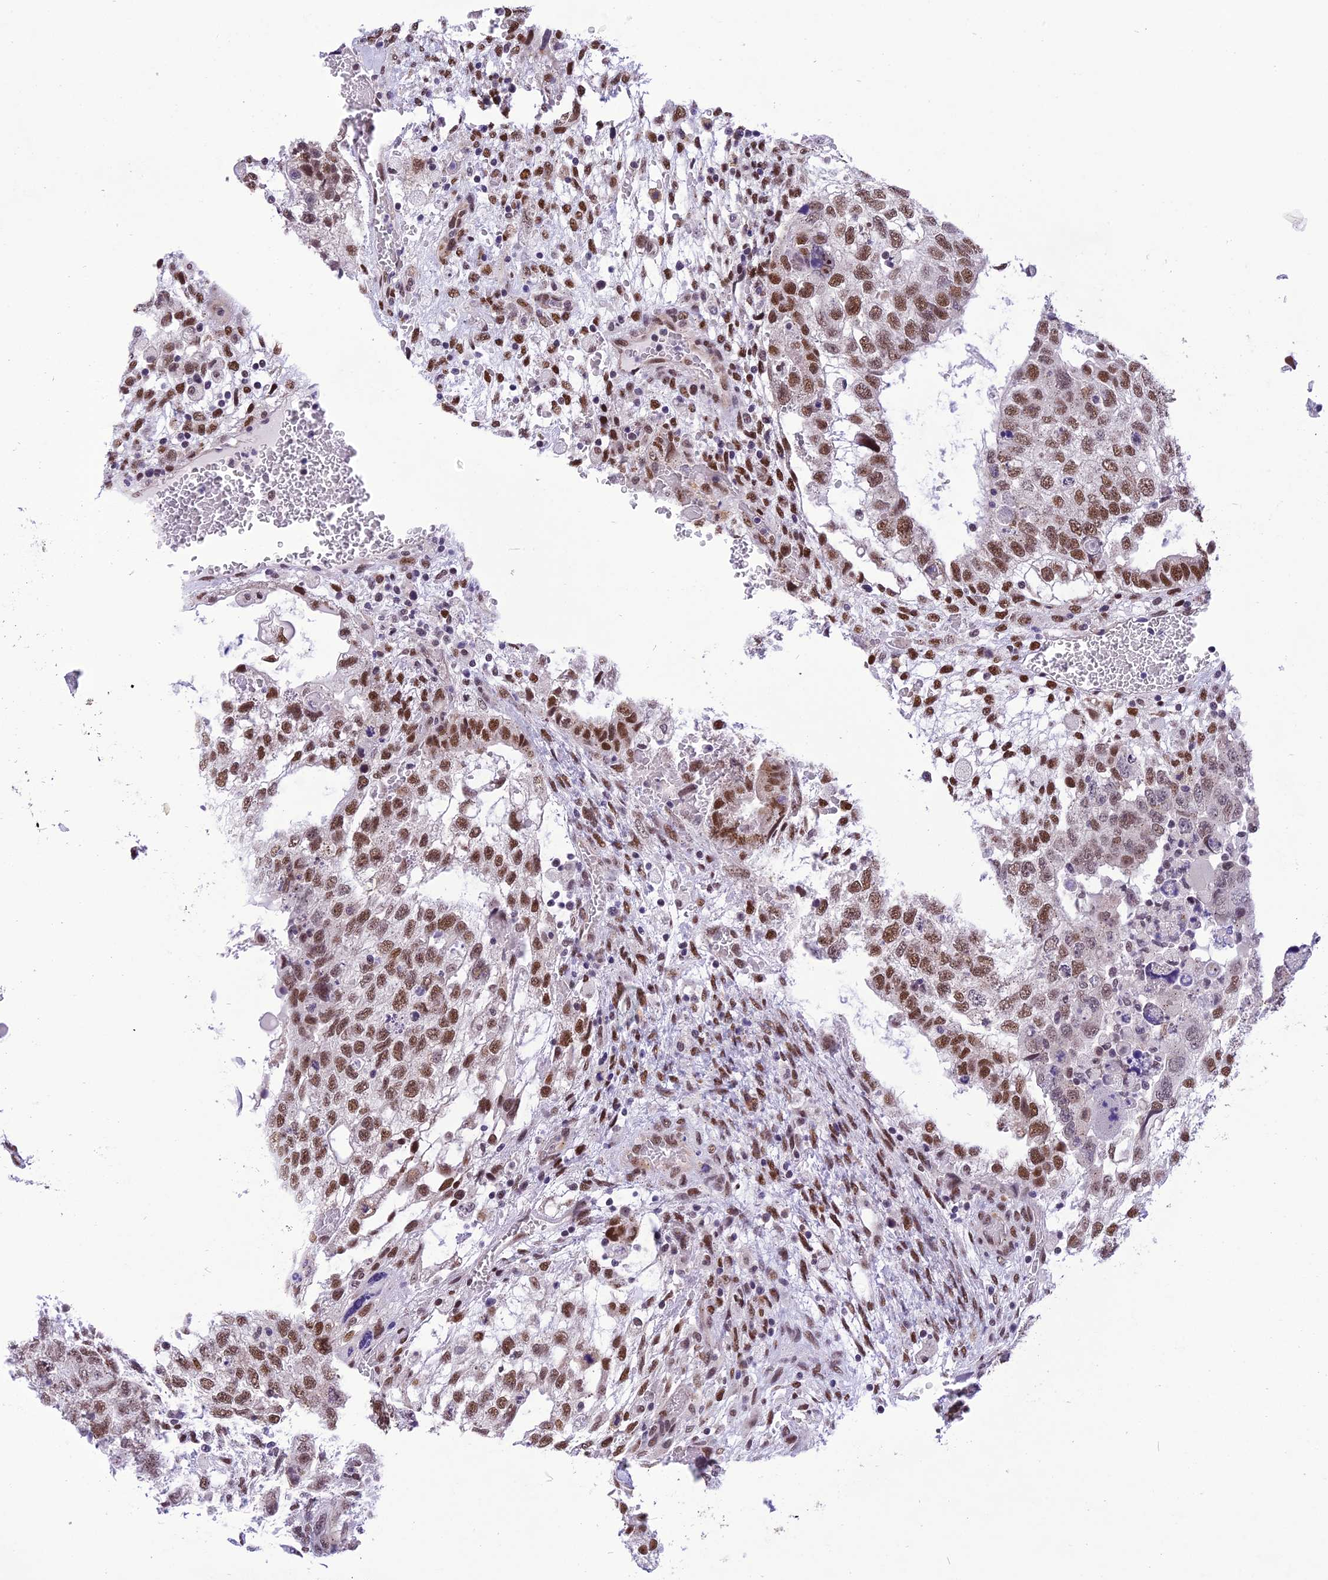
{"staining": {"intensity": "moderate", "quantity": ">75%", "location": "nuclear"}, "tissue": "testis cancer", "cell_type": "Tumor cells", "image_type": "cancer", "snomed": [{"axis": "morphology", "description": "Normal tissue, NOS"}, {"axis": "morphology", "description": "Carcinoma, Embryonal, NOS"}, {"axis": "topography", "description": "Testis"}], "caption": "A photomicrograph of human testis cancer stained for a protein exhibits moderate nuclear brown staining in tumor cells. Immunohistochemistry stains the protein of interest in brown and the nuclei are stained blue.", "gene": "IRF2BP1", "patient": {"sex": "male", "age": 36}}